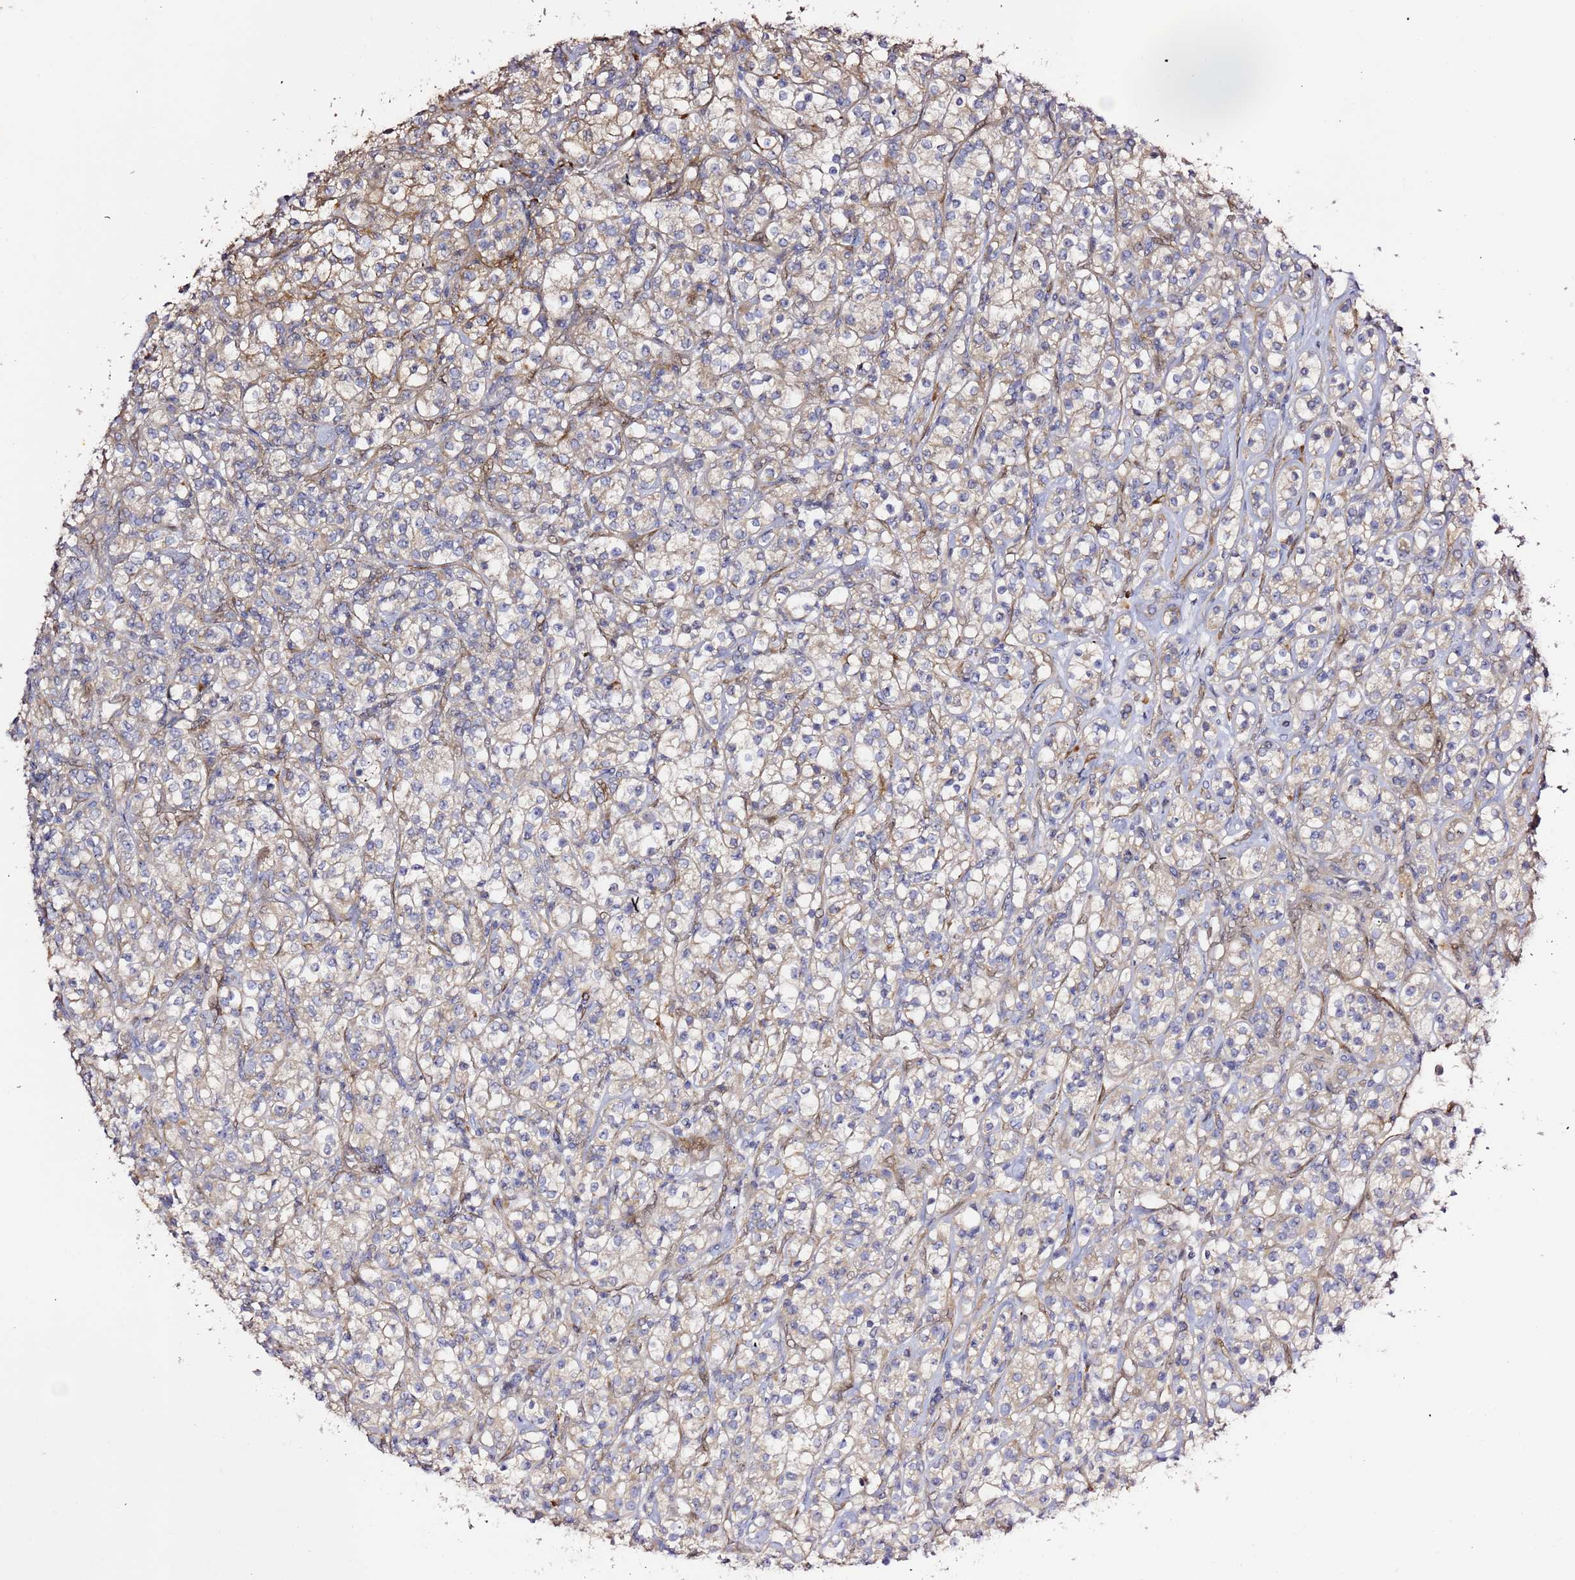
{"staining": {"intensity": "weak", "quantity": "<25%", "location": "cytoplasmic/membranous"}, "tissue": "renal cancer", "cell_type": "Tumor cells", "image_type": "cancer", "snomed": [{"axis": "morphology", "description": "Adenocarcinoma, NOS"}, {"axis": "topography", "description": "Kidney"}], "caption": "Protein analysis of renal cancer (adenocarcinoma) reveals no significant staining in tumor cells.", "gene": "HSD17B7", "patient": {"sex": "male", "age": 77}}